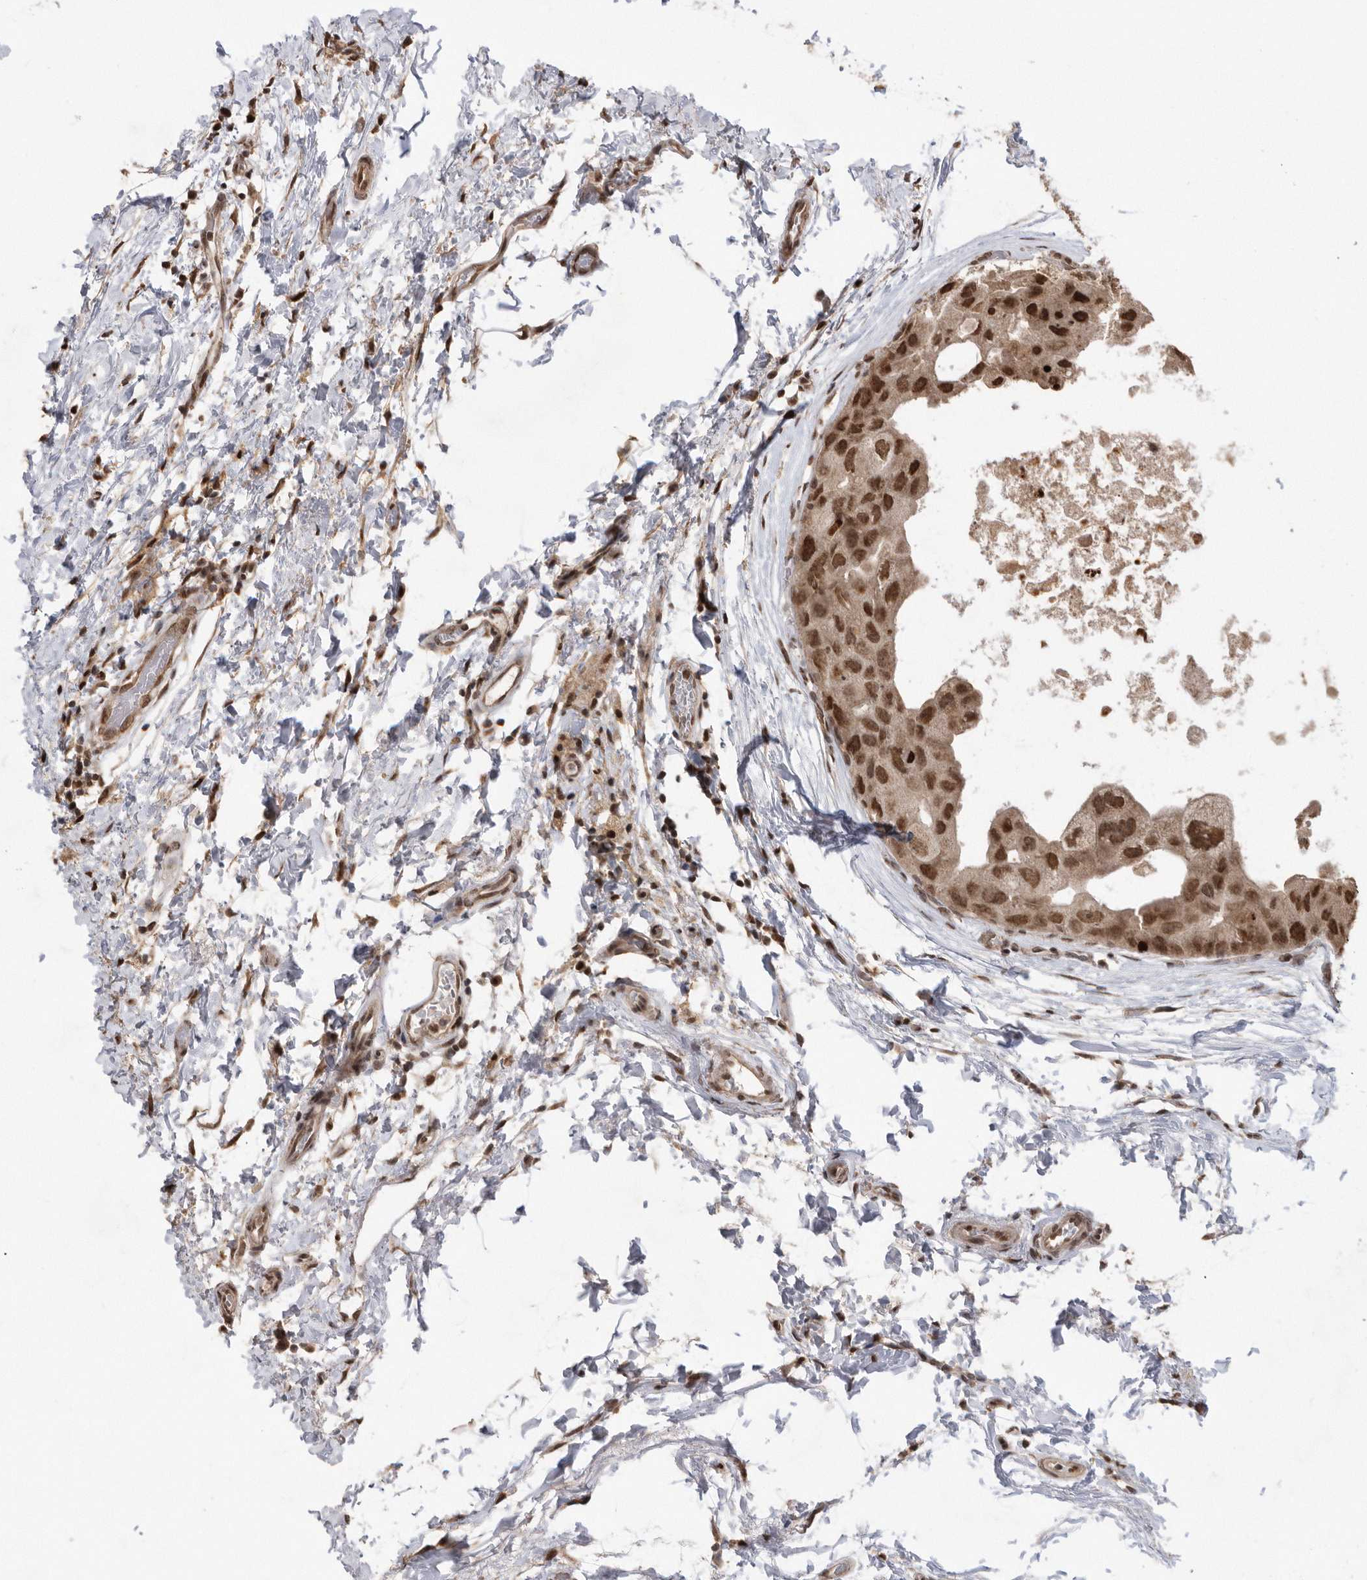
{"staining": {"intensity": "strong", "quantity": ">75%", "location": "cytoplasmic/membranous,nuclear"}, "tissue": "breast cancer", "cell_type": "Tumor cells", "image_type": "cancer", "snomed": [{"axis": "morphology", "description": "Duct carcinoma"}, {"axis": "topography", "description": "Breast"}], "caption": "A high-resolution histopathology image shows immunohistochemistry (IHC) staining of infiltrating ductal carcinoma (breast), which demonstrates strong cytoplasmic/membranous and nuclear positivity in about >75% of tumor cells.", "gene": "TDRD3", "patient": {"sex": "female", "age": 62}}